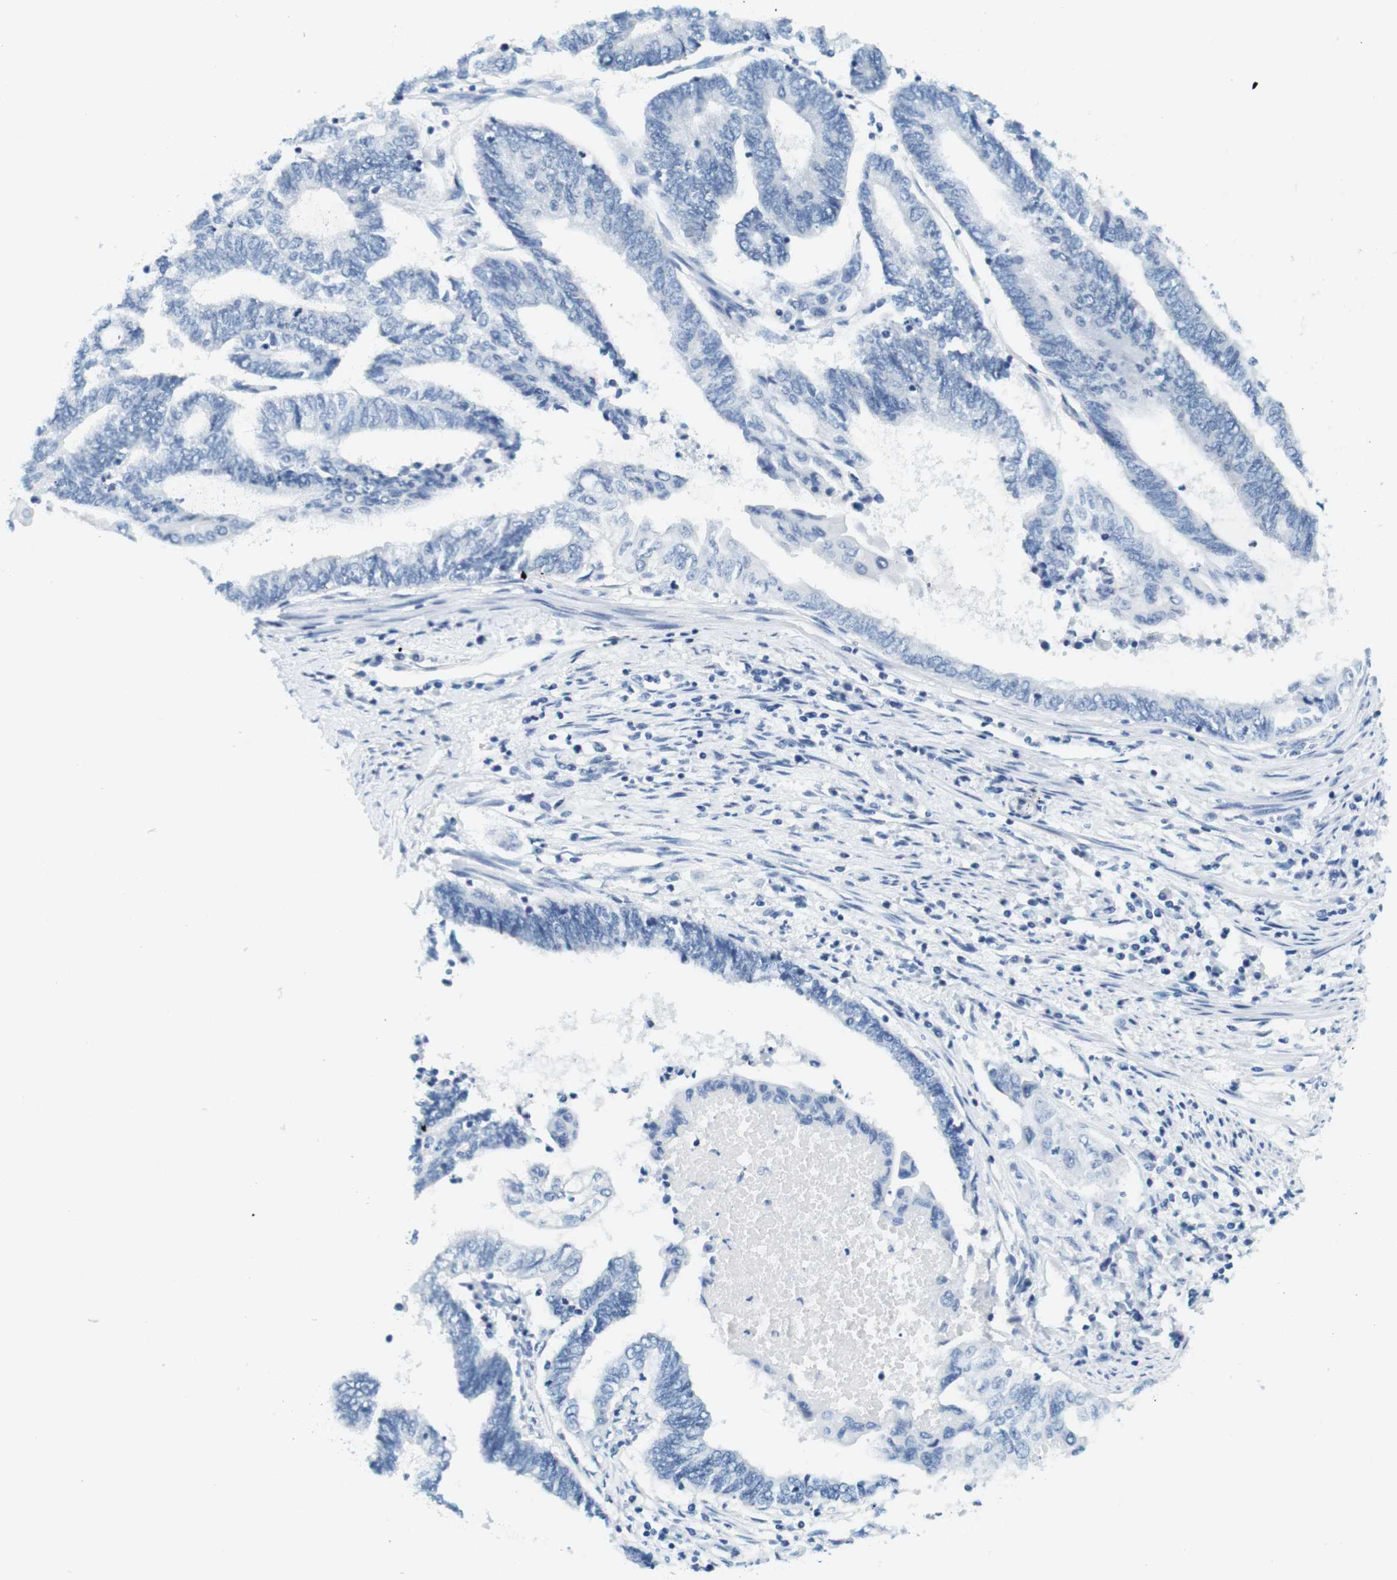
{"staining": {"intensity": "negative", "quantity": "none", "location": "none"}, "tissue": "endometrial cancer", "cell_type": "Tumor cells", "image_type": "cancer", "snomed": [{"axis": "morphology", "description": "Adenocarcinoma, NOS"}, {"axis": "topography", "description": "Uterus"}, {"axis": "topography", "description": "Endometrium"}], "caption": "DAB (3,3'-diaminobenzidine) immunohistochemical staining of endometrial adenocarcinoma shows no significant staining in tumor cells. (DAB (3,3'-diaminobenzidine) immunohistochemistry (IHC), high magnification).", "gene": "CYP2C9", "patient": {"sex": "female", "age": 70}}